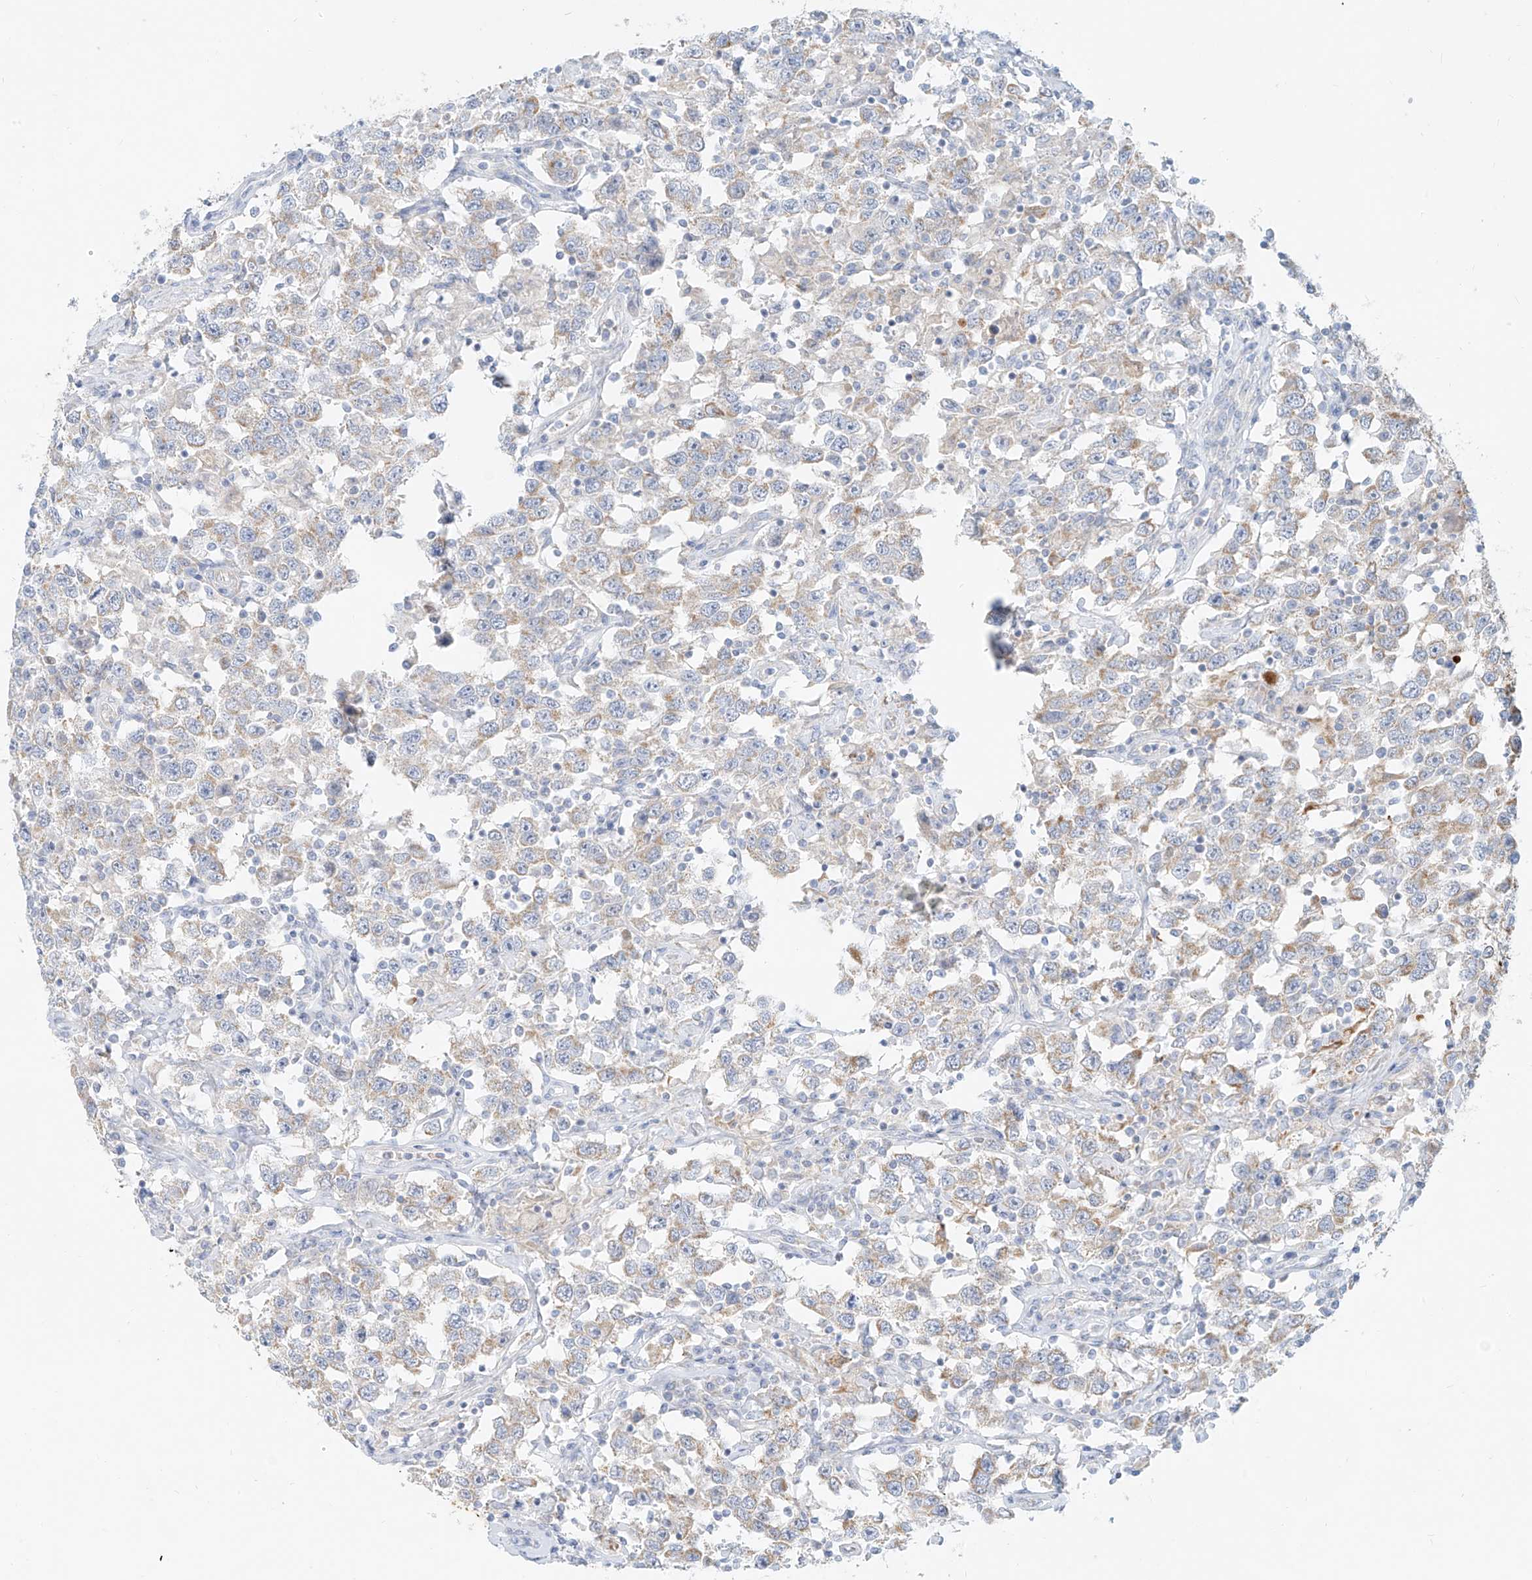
{"staining": {"intensity": "moderate", "quantity": "<25%", "location": "cytoplasmic/membranous"}, "tissue": "testis cancer", "cell_type": "Tumor cells", "image_type": "cancer", "snomed": [{"axis": "morphology", "description": "Seminoma, NOS"}, {"axis": "topography", "description": "Testis"}], "caption": "Seminoma (testis) stained with a brown dye reveals moderate cytoplasmic/membranous positive expression in about <25% of tumor cells.", "gene": "OCSTAMP", "patient": {"sex": "male", "age": 41}}